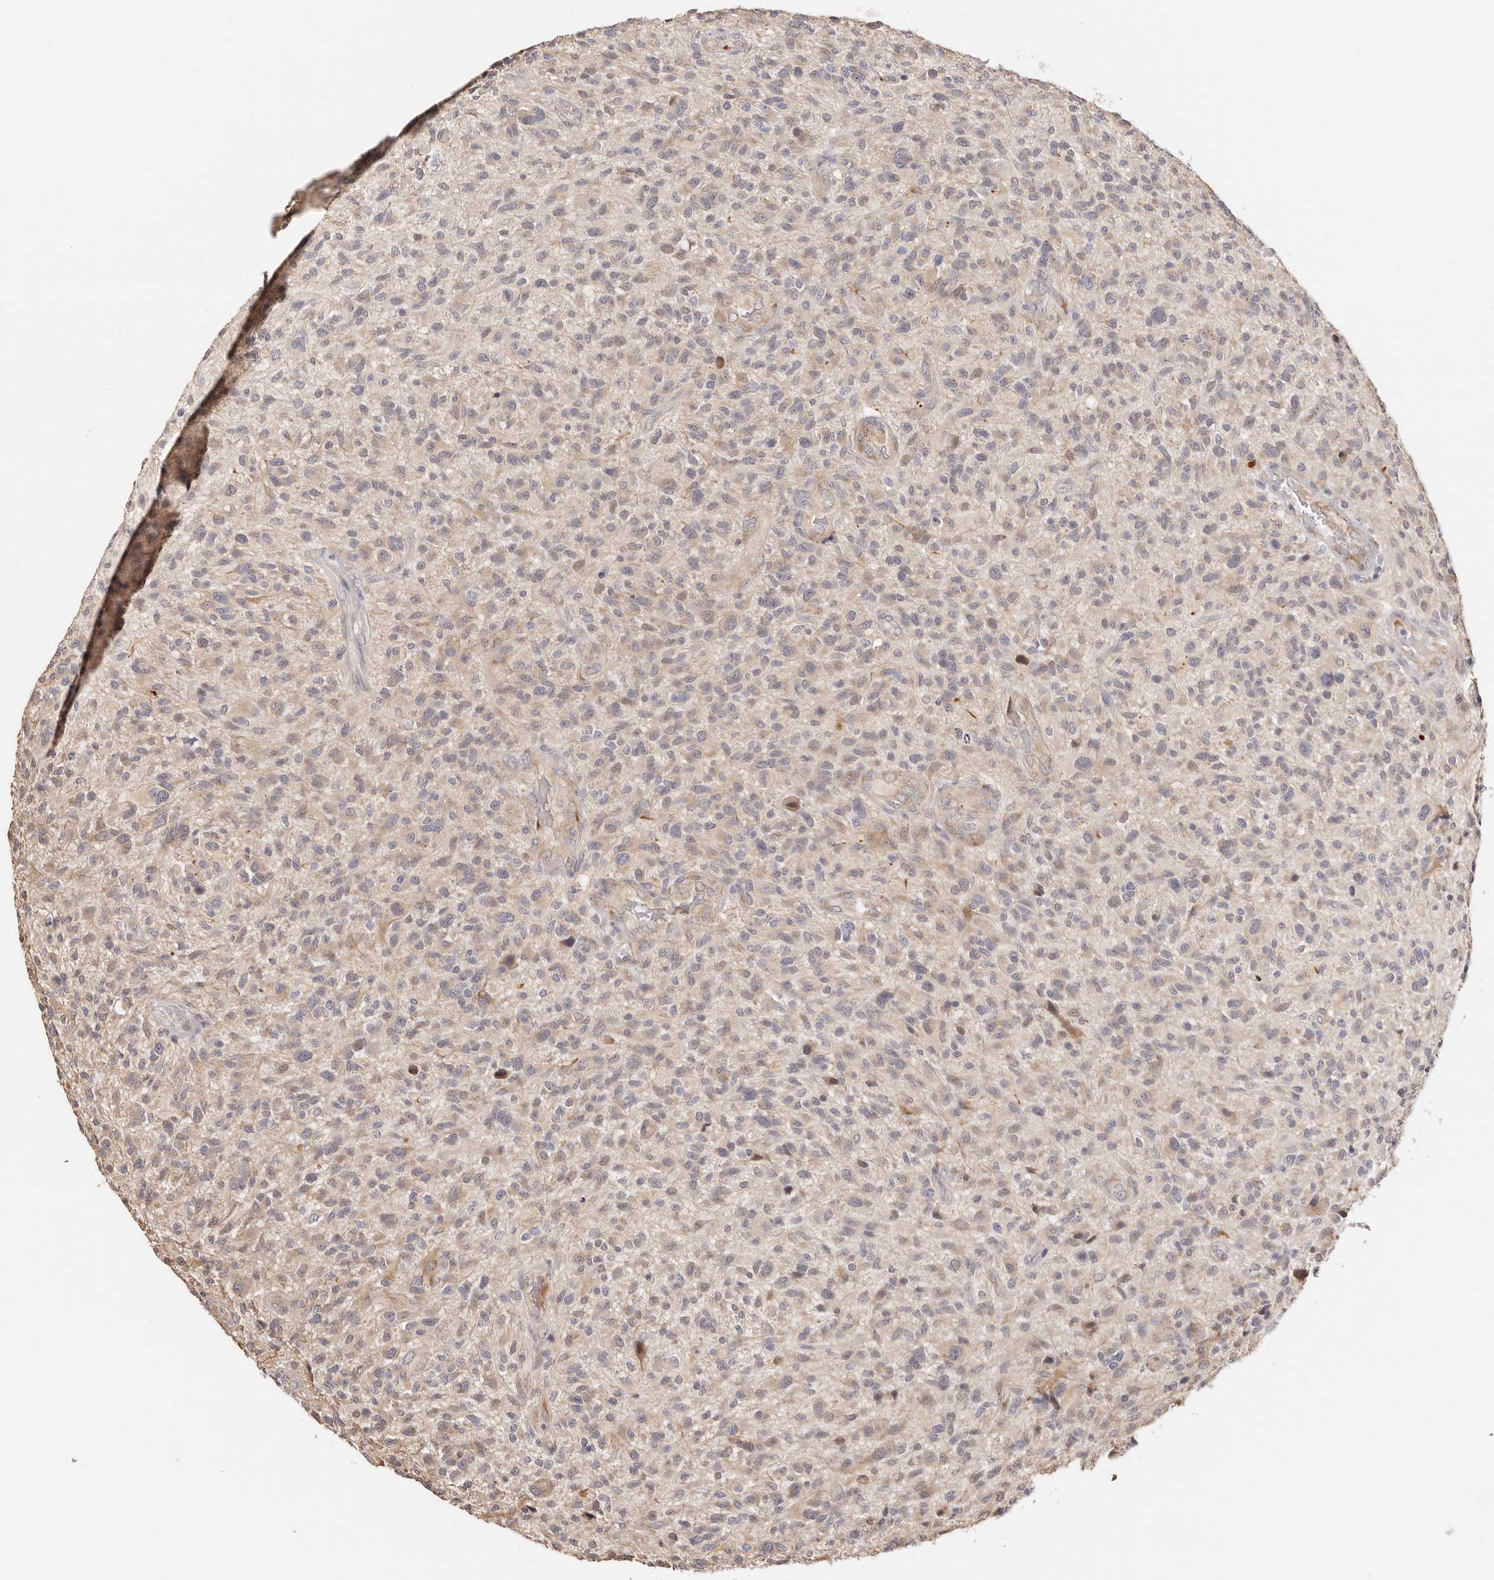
{"staining": {"intensity": "weak", "quantity": "<25%", "location": "cytoplasmic/membranous"}, "tissue": "glioma", "cell_type": "Tumor cells", "image_type": "cancer", "snomed": [{"axis": "morphology", "description": "Glioma, malignant, High grade"}, {"axis": "topography", "description": "Brain"}], "caption": "This histopathology image is of glioma stained with immunohistochemistry to label a protein in brown with the nuclei are counter-stained blue. There is no staining in tumor cells. Nuclei are stained in blue.", "gene": "BCL2L15", "patient": {"sex": "male", "age": 47}}